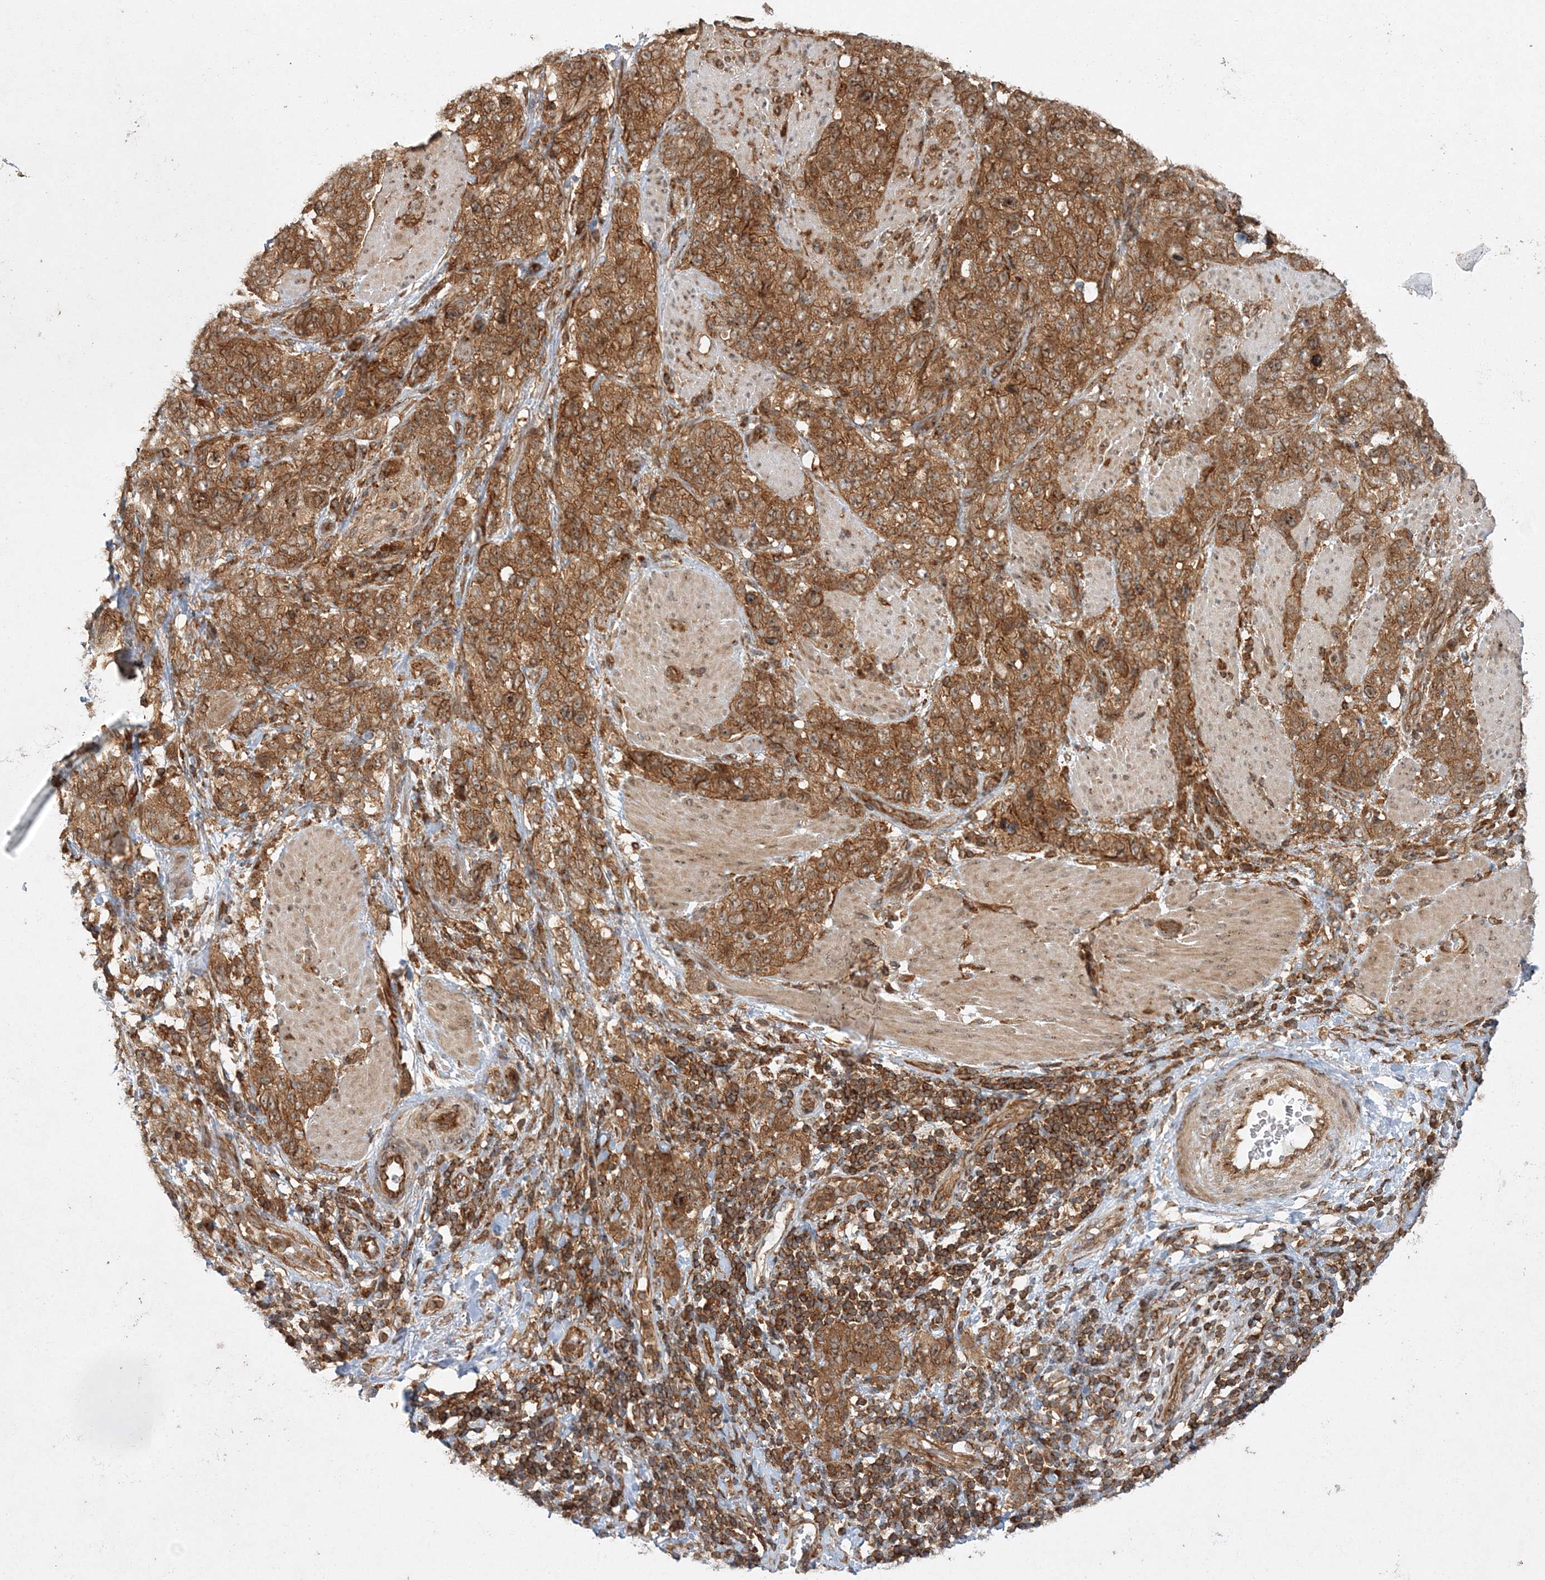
{"staining": {"intensity": "moderate", "quantity": ">75%", "location": "cytoplasmic/membranous"}, "tissue": "stomach cancer", "cell_type": "Tumor cells", "image_type": "cancer", "snomed": [{"axis": "morphology", "description": "Adenocarcinoma, NOS"}, {"axis": "topography", "description": "Stomach"}], "caption": "Approximately >75% of tumor cells in human stomach cancer (adenocarcinoma) display moderate cytoplasmic/membranous protein staining as visualized by brown immunohistochemical staining.", "gene": "WDR37", "patient": {"sex": "male", "age": 48}}